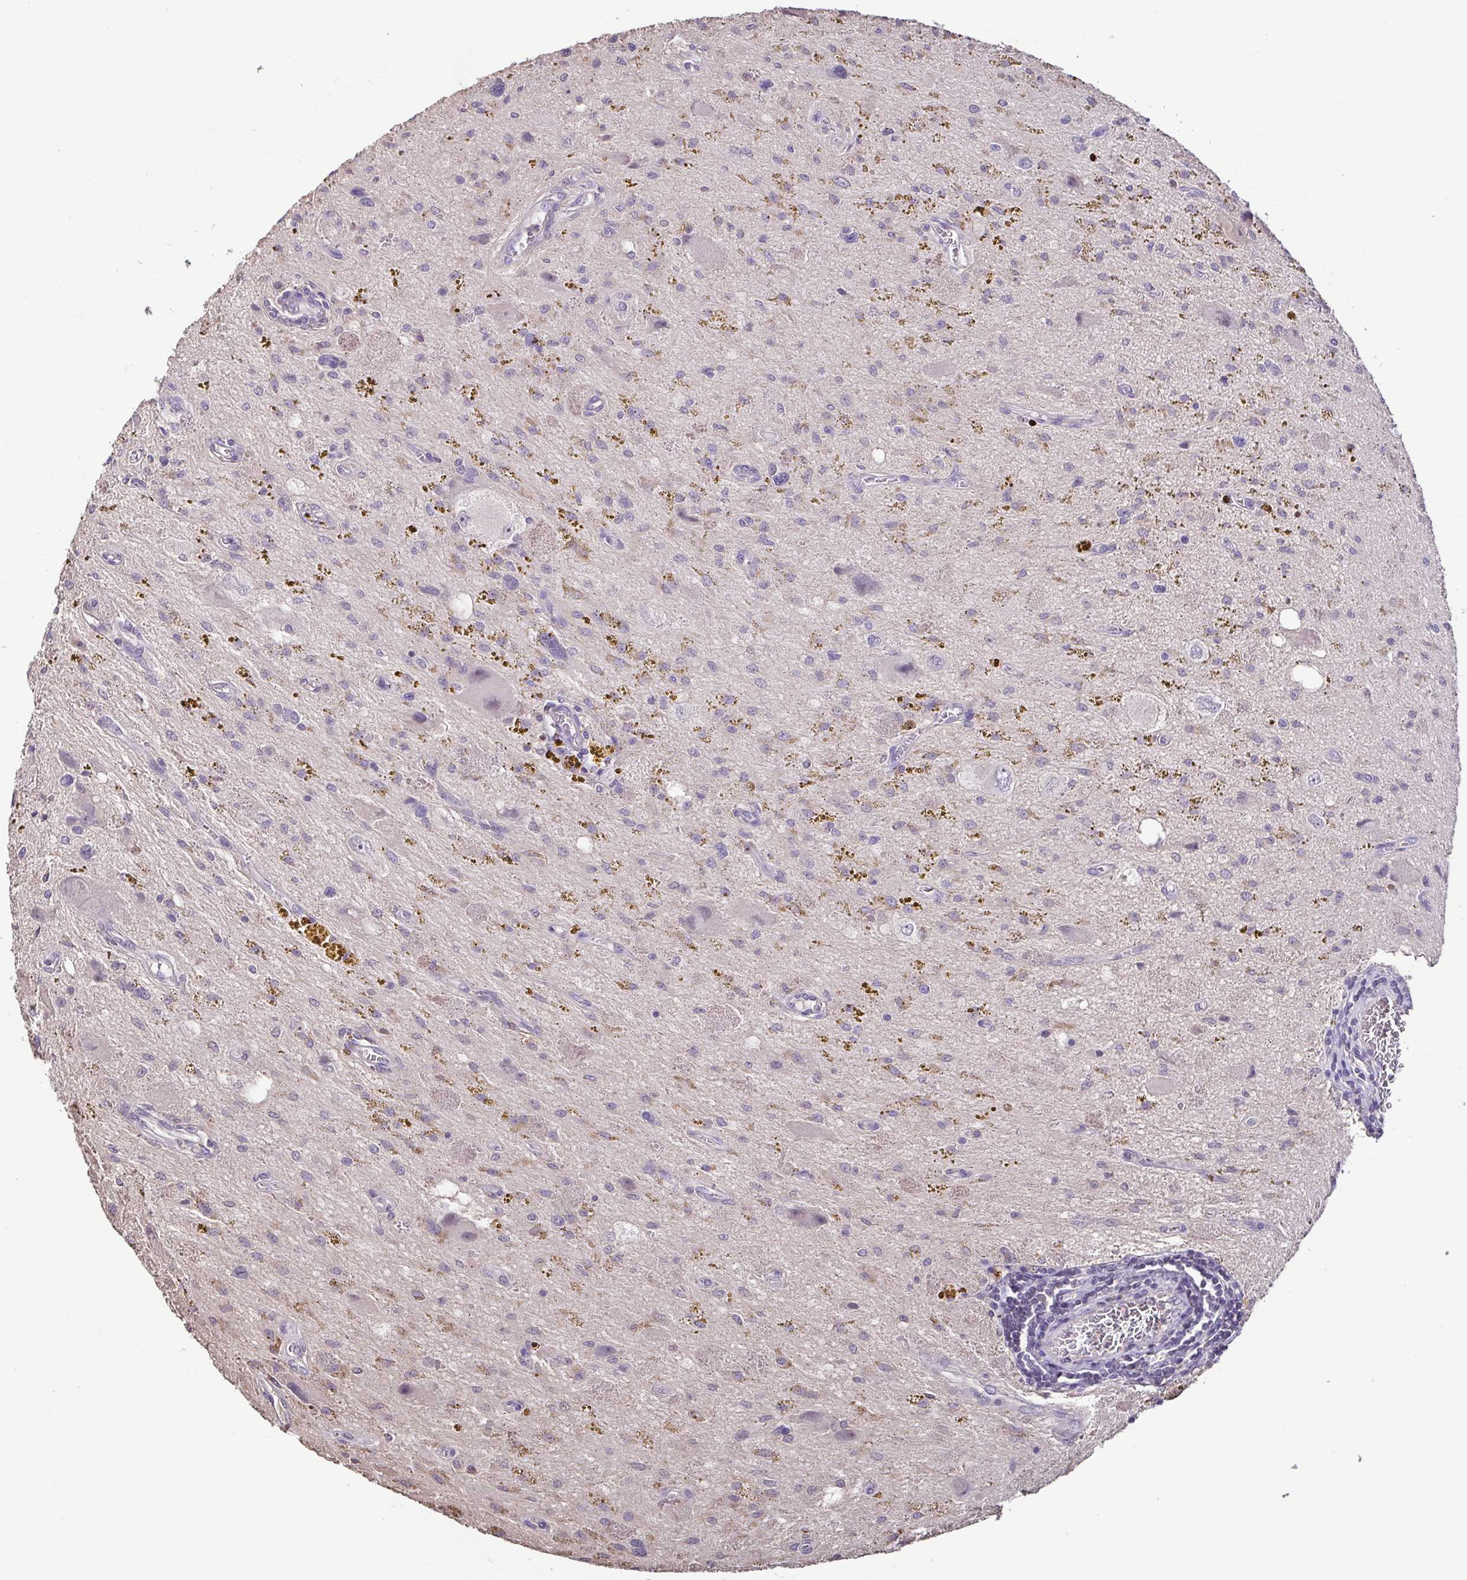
{"staining": {"intensity": "negative", "quantity": "none", "location": "none"}, "tissue": "glioma", "cell_type": "Tumor cells", "image_type": "cancer", "snomed": [{"axis": "morphology", "description": "Glioma, malignant, Low grade"}, {"axis": "topography", "description": "Cerebellum"}], "caption": "Tumor cells are negative for protein expression in human glioma.", "gene": "ACTRT2", "patient": {"sex": "female", "age": 14}}